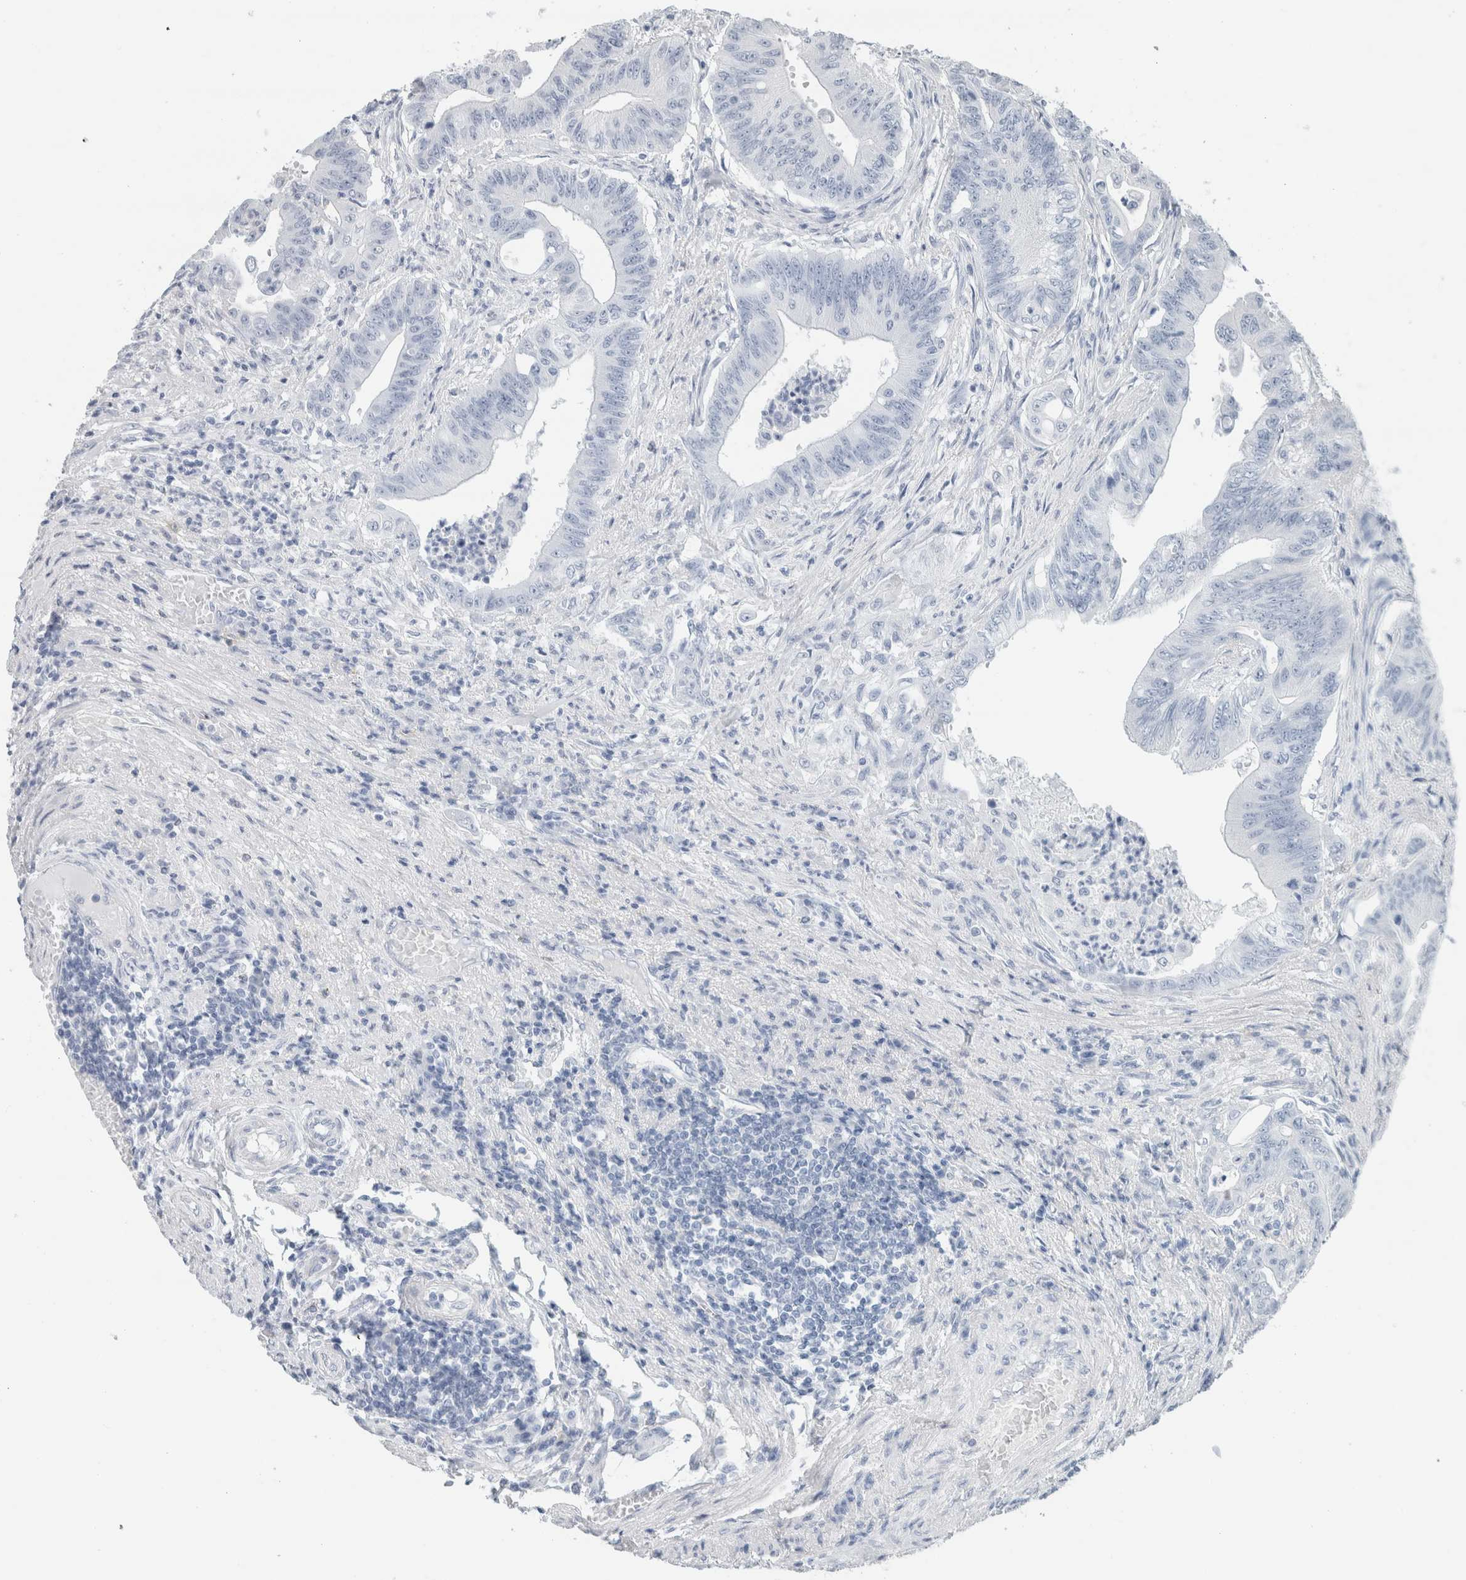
{"staining": {"intensity": "negative", "quantity": "none", "location": "none"}, "tissue": "colorectal cancer", "cell_type": "Tumor cells", "image_type": "cancer", "snomed": [{"axis": "morphology", "description": "Adenoma, NOS"}, {"axis": "morphology", "description": "Adenocarcinoma, NOS"}, {"axis": "topography", "description": "Colon"}], "caption": "A high-resolution histopathology image shows immunohistochemistry staining of colorectal cancer (adenoma), which displays no significant expression in tumor cells.", "gene": "LY86", "patient": {"sex": "male", "age": 79}}